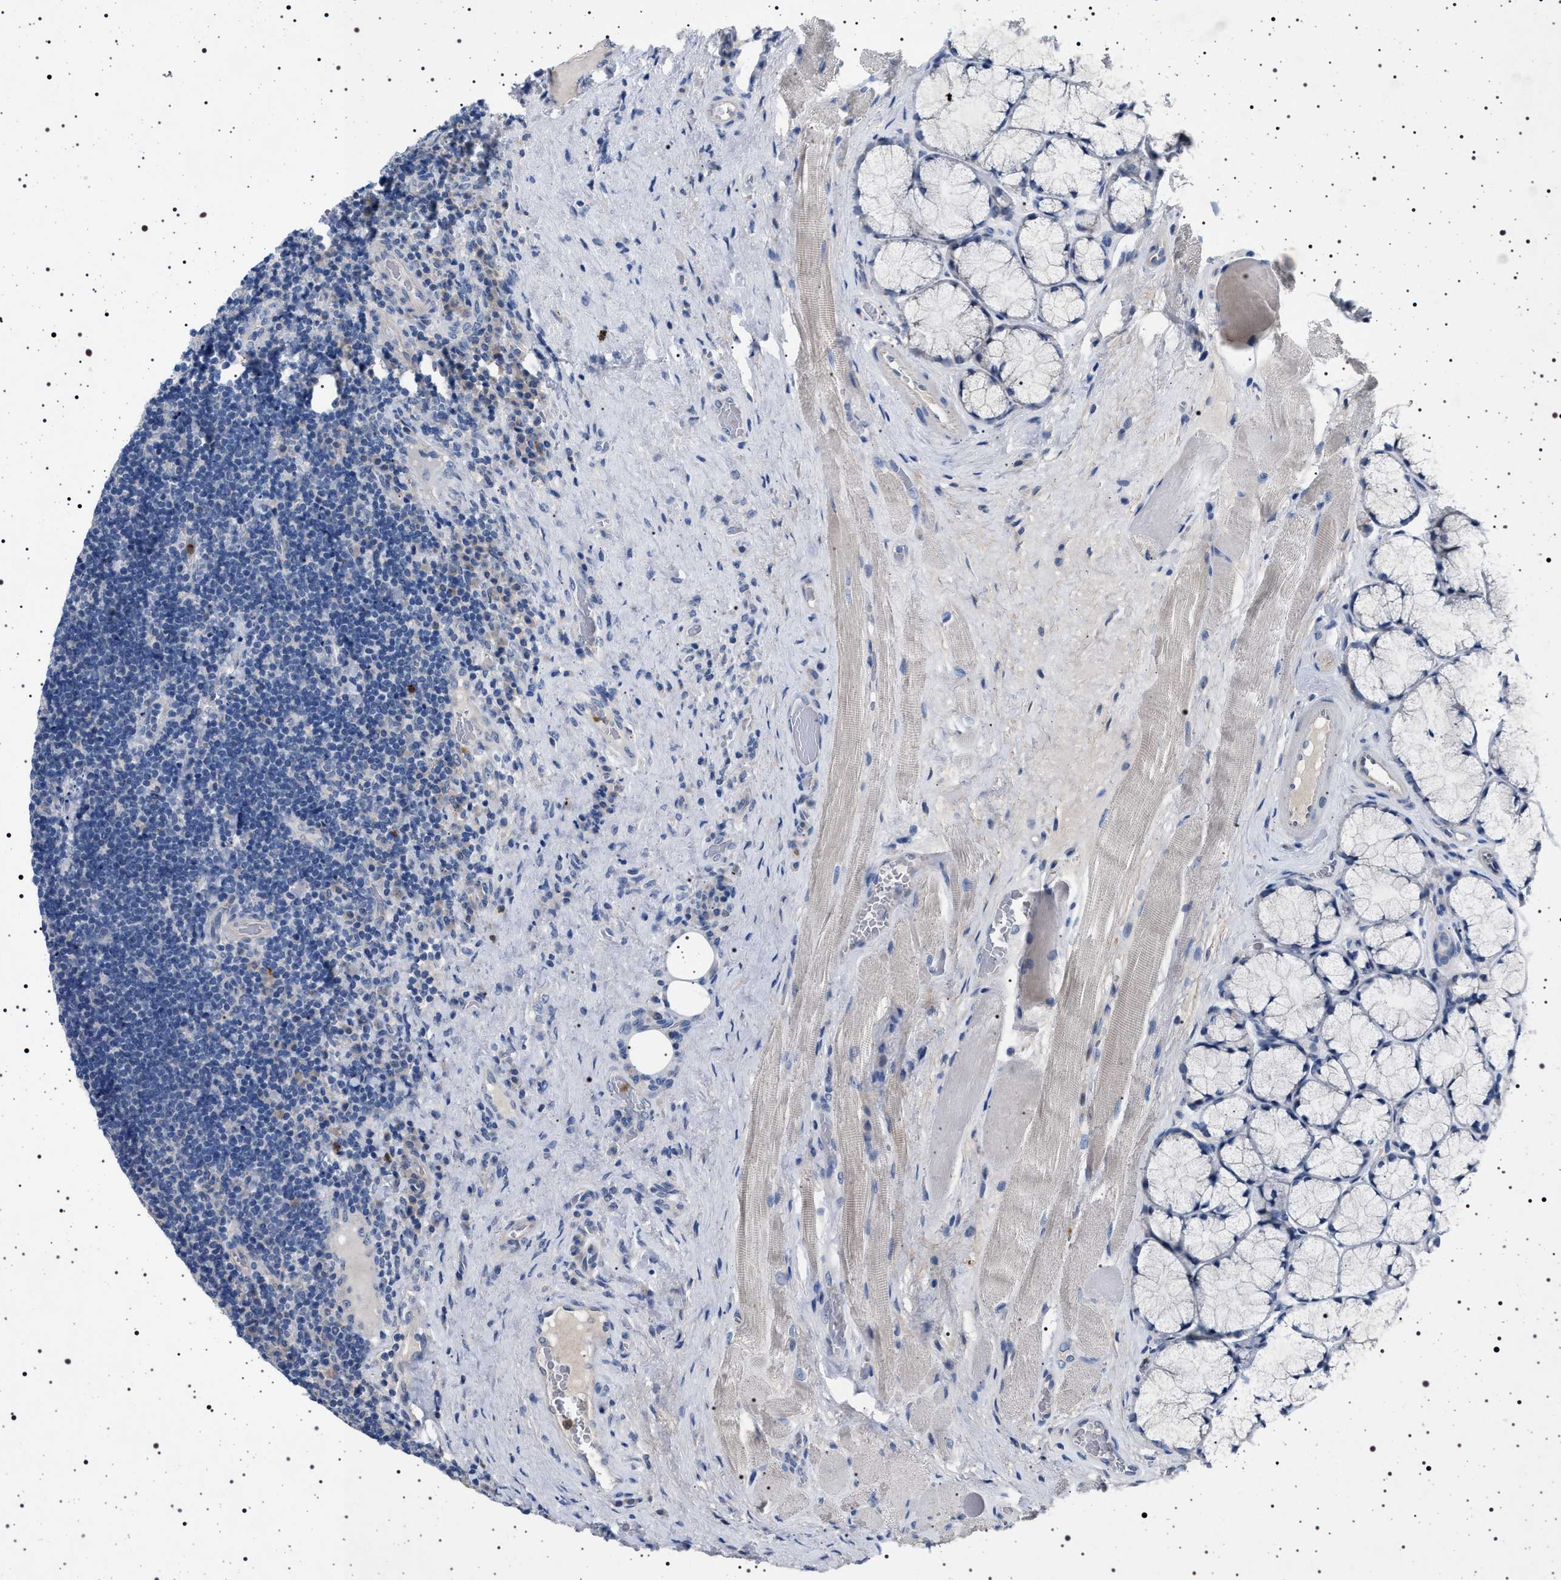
{"staining": {"intensity": "negative", "quantity": "none", "location": "none"}, "tissue": "lymphoma", "cell_type": "Tumor cells", "image_type": "cancer", "snomed": [{"axis": "morphology", "description": "Malignant lymphoma, non-Hodgkin's type, High grade"}, {"axis": "topography", "description": "Tonsil"}], "caption": "This is an immunohistochemistry (IHC) image of human lymphoma. There is no positivity in tumor cells.", "gene": "NAT9", "patient": {"sex": "female", "age": 36}}